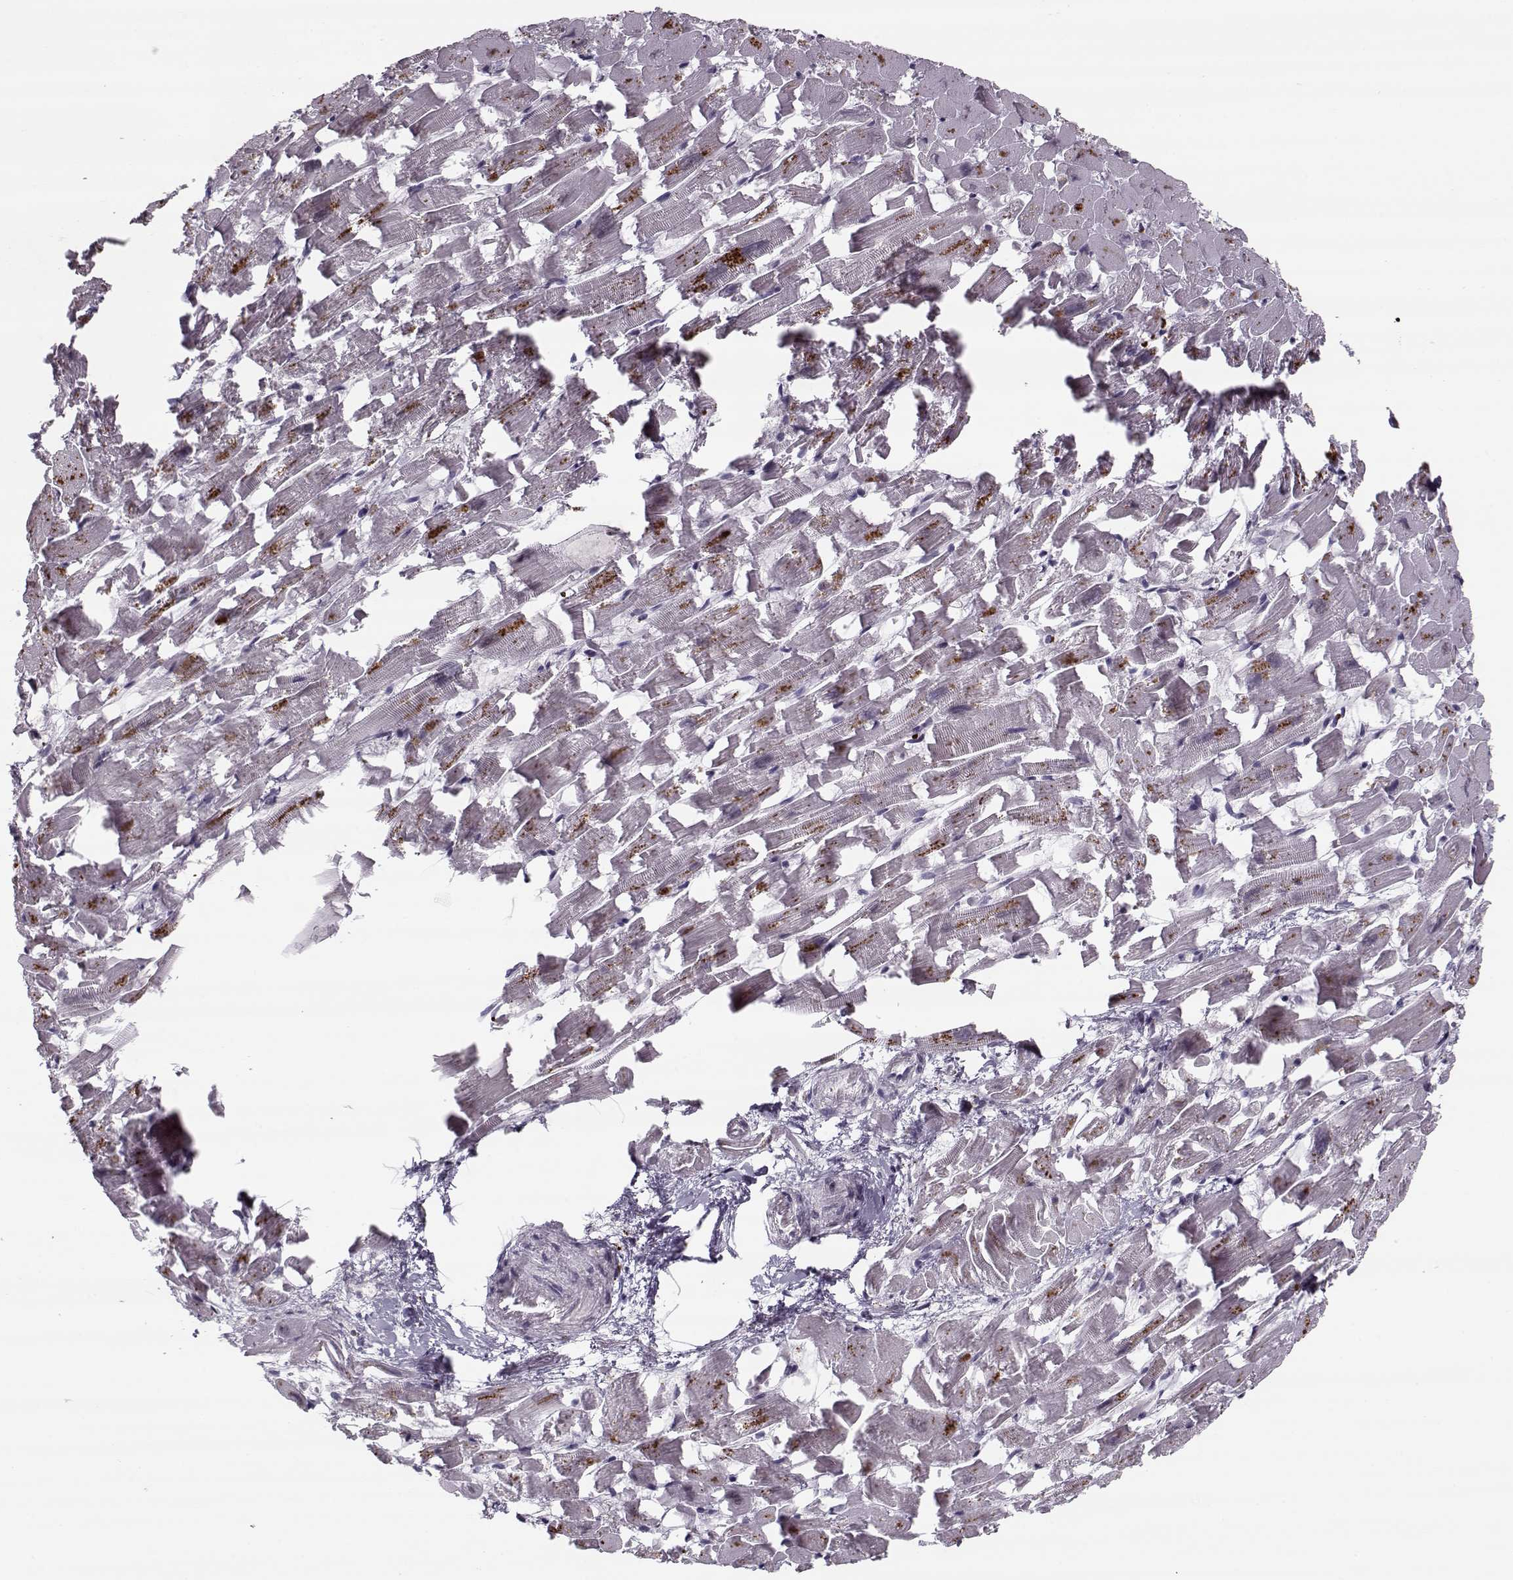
{"staining": {"intensity": "negative", "quantity": "none", "location": "none"}, "tissue": "heart muscle", "cell_type": "Cardiomyocytes", "image_type": "normal", "snomed": [{"axis": "morphology", "description": "Normal tissue, NOS"}, {"axis": "topography", "description": "Heart"}], "caption": "A high-resolution image shows immunohistochemistry (IHC) staining of unremarkable heart muscle, which shows no significant staining in cardiomyocytes. Nuclei are stained in blue.", "gene": "DNAI3", "patient": {"sex": "female", "age": 64}}